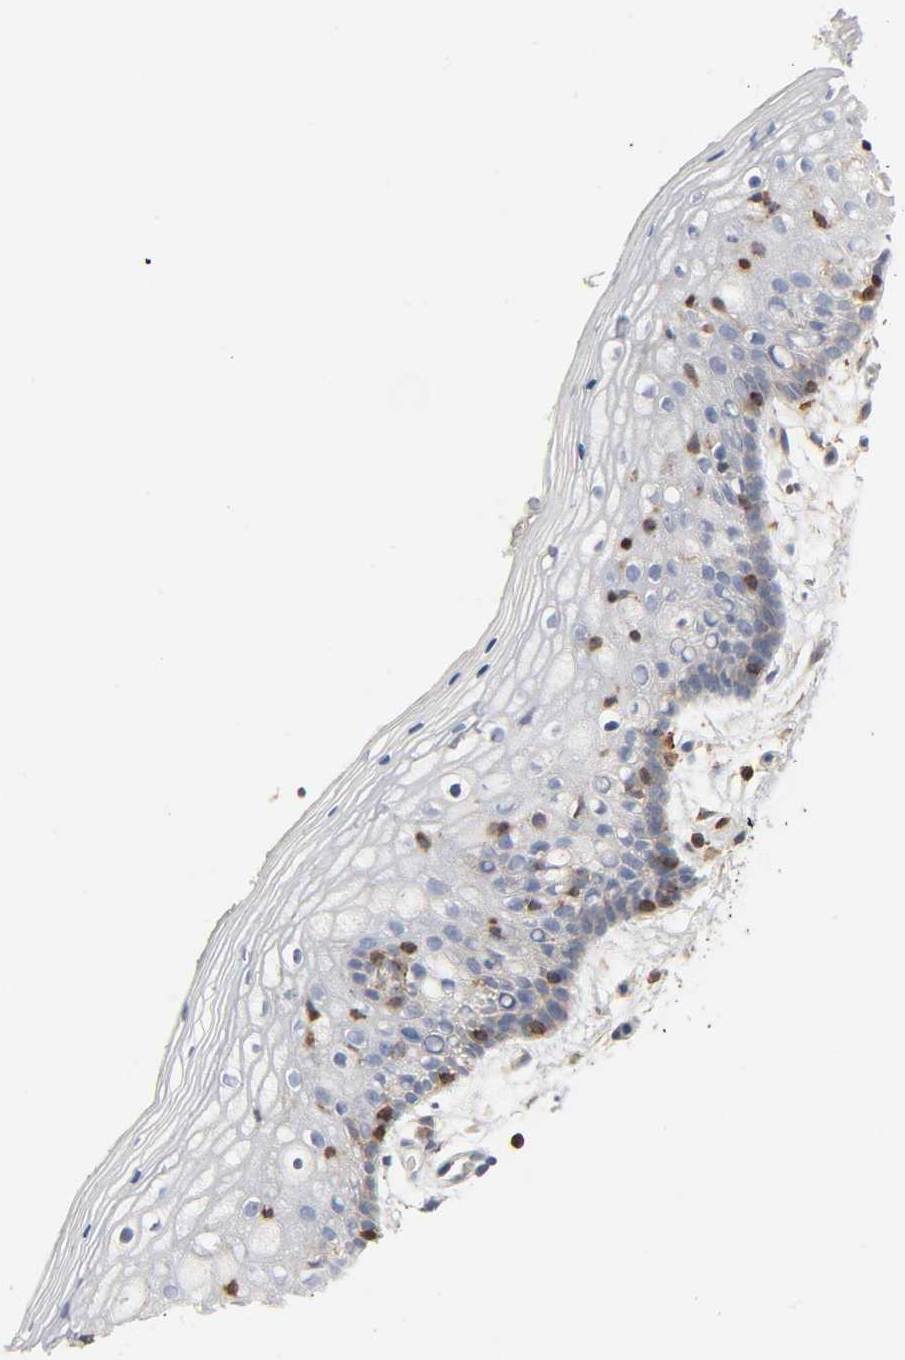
{"staining": {"intensity": "negative", "quantity": "none", "location": "none"}, "tissue": "vagina", "cell_type": "Squamous epithelial cells", "image_type": "normal", "snomed": [{"axis": "morphology", "description": "Normal tissue, NOS"}, {"axis": "topography", "description": "Vagina"}], "caption": "Immunohistochemistry (IHC) micrograph of benign vagina: vagina stained with DAB shows no significant protein staining in squamous epithelial cells.", "gene": "BIN1", "patient": {"sex": "female", "age": 46}}